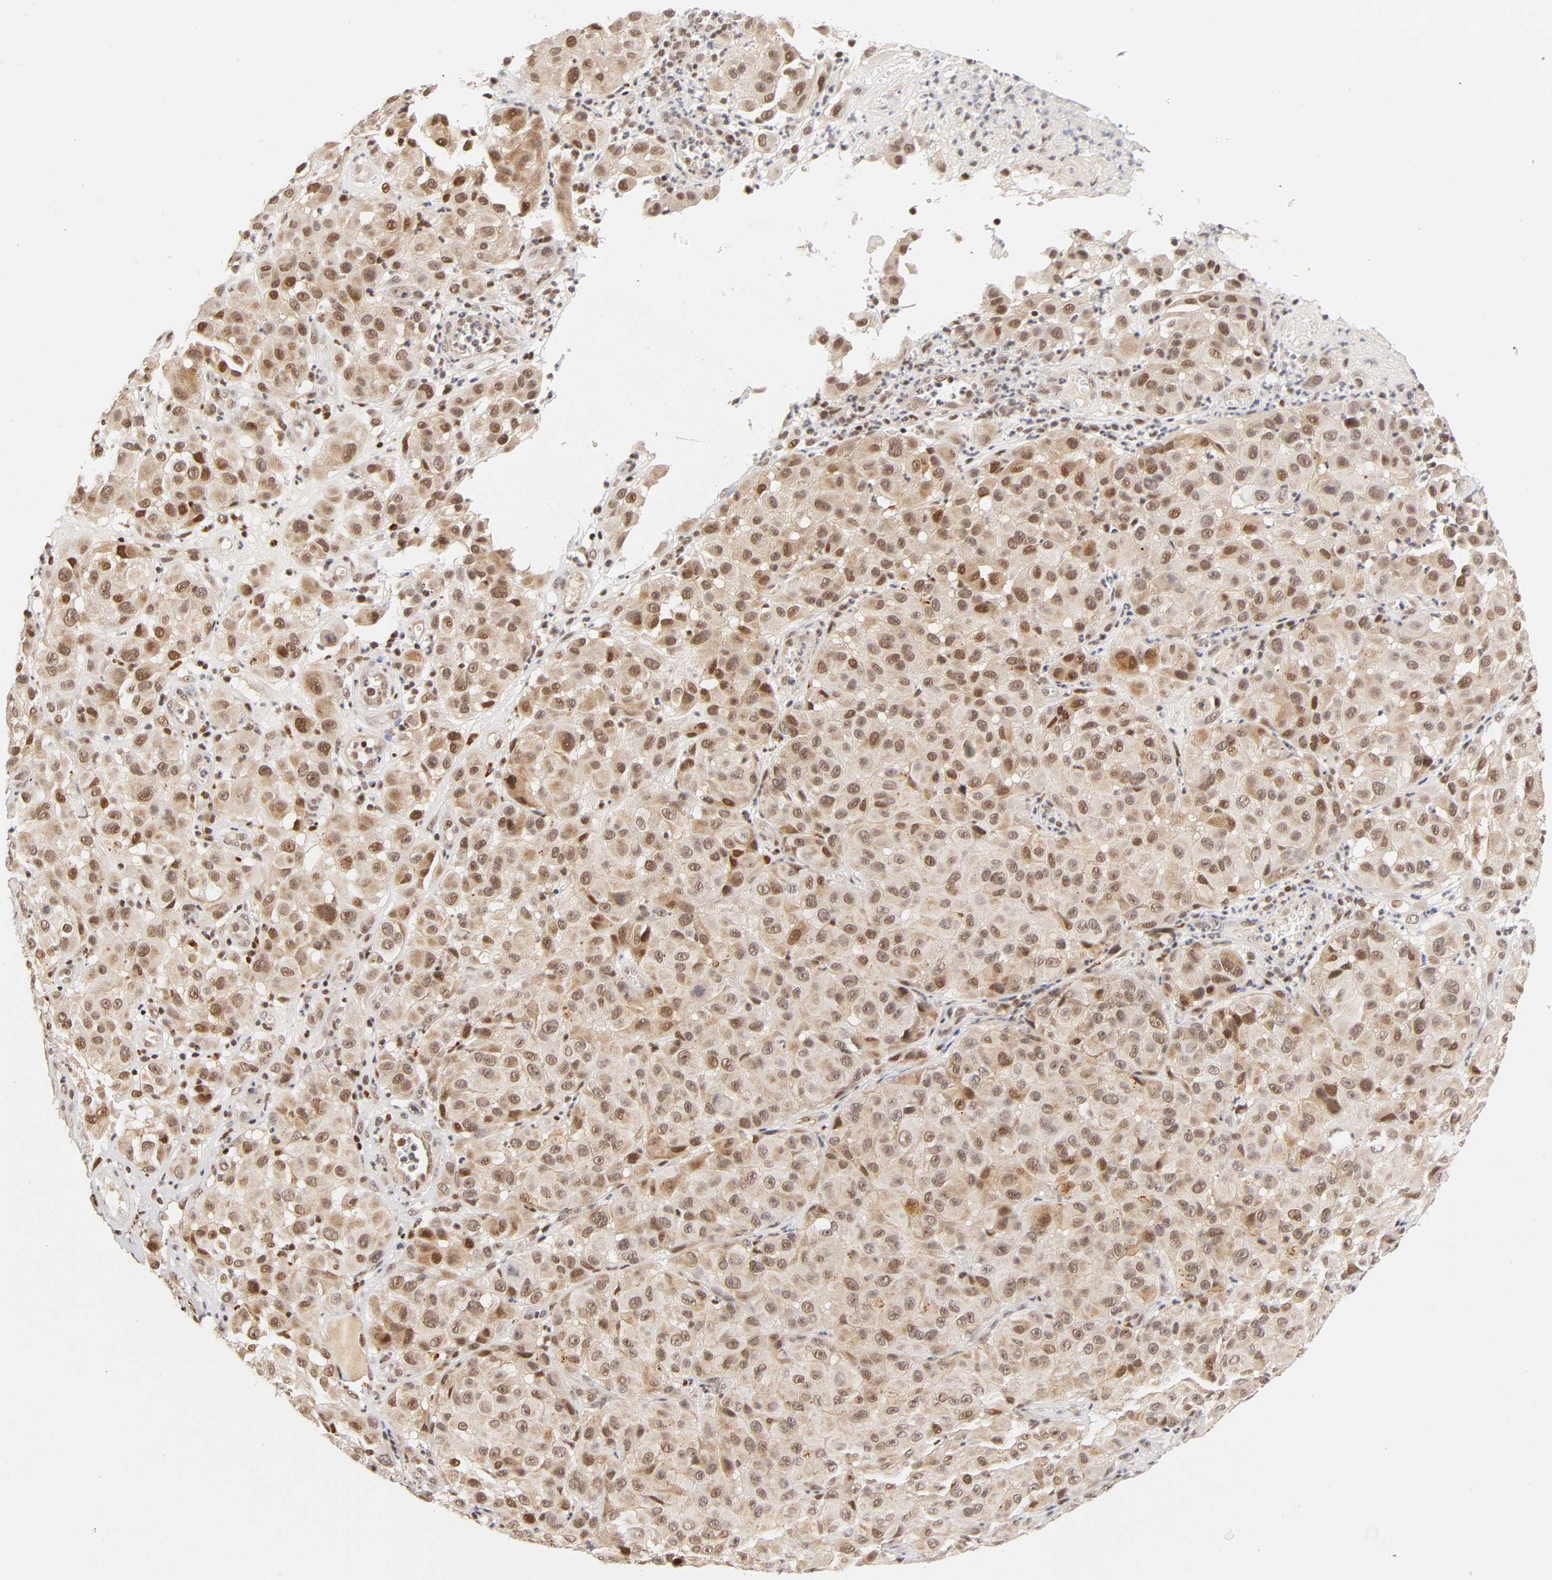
{"staining": {"intensity": "strong", "quantity": ">75%", "location": "cytoplasmic/membranous,nuclear"}, "tissue": "melanoma", "cell_type": "Tumor cells", "image_type": "cancer", "snomed": [{"axis": "morphology", "description": "Malignant melanoma, NOS"}, {"axis": "topography", "description": "Skin"}], "caption": "Strong cytoplasmic/membranous and nuclear staining is seen in about >75% of tumor cells in malignant melanoma. Ihc stains the protein of interest in brown and the nuclei are stained blue.", "gene": "TAF10", "patient": {"sex": "female", "age": 21}}